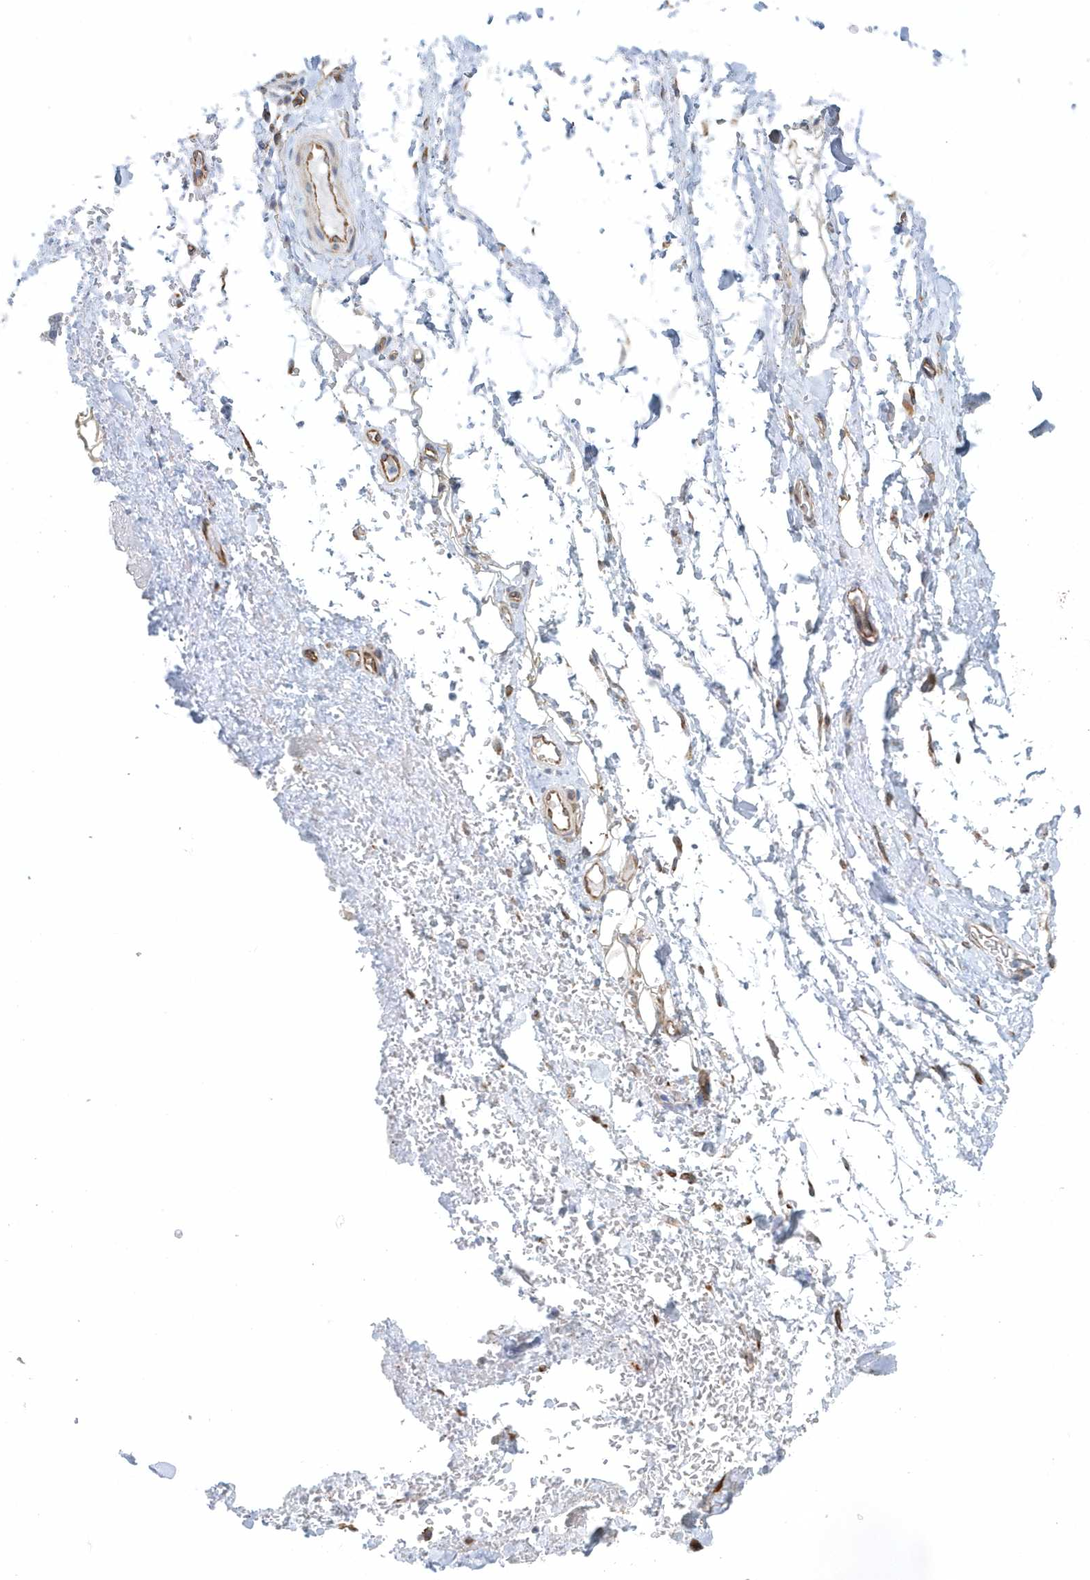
{"staining": {"intensity": "negative", "quantity": "none", "location": "none"}, "tissue": "adipose tissue", "cell_type": "Adipocytes", "image_type": "normal", "snomed": [{"axis": "morphology", "description": "Normal tissue, NOS"}, {"axis": "morphology", "description": "Adenocarcinoma, NOS"}, {"axis": "topography", "description": "Stomach, upper"}, {"axis": "topography", "description": "Peripheral nerve tissue"}], "caption": "DAB immunohistochemical staining of normal human adipose tissue displays no significant staining in adipocytes.", "gene": "GPR152", "patient": {"sex": "male", "age": 62}}